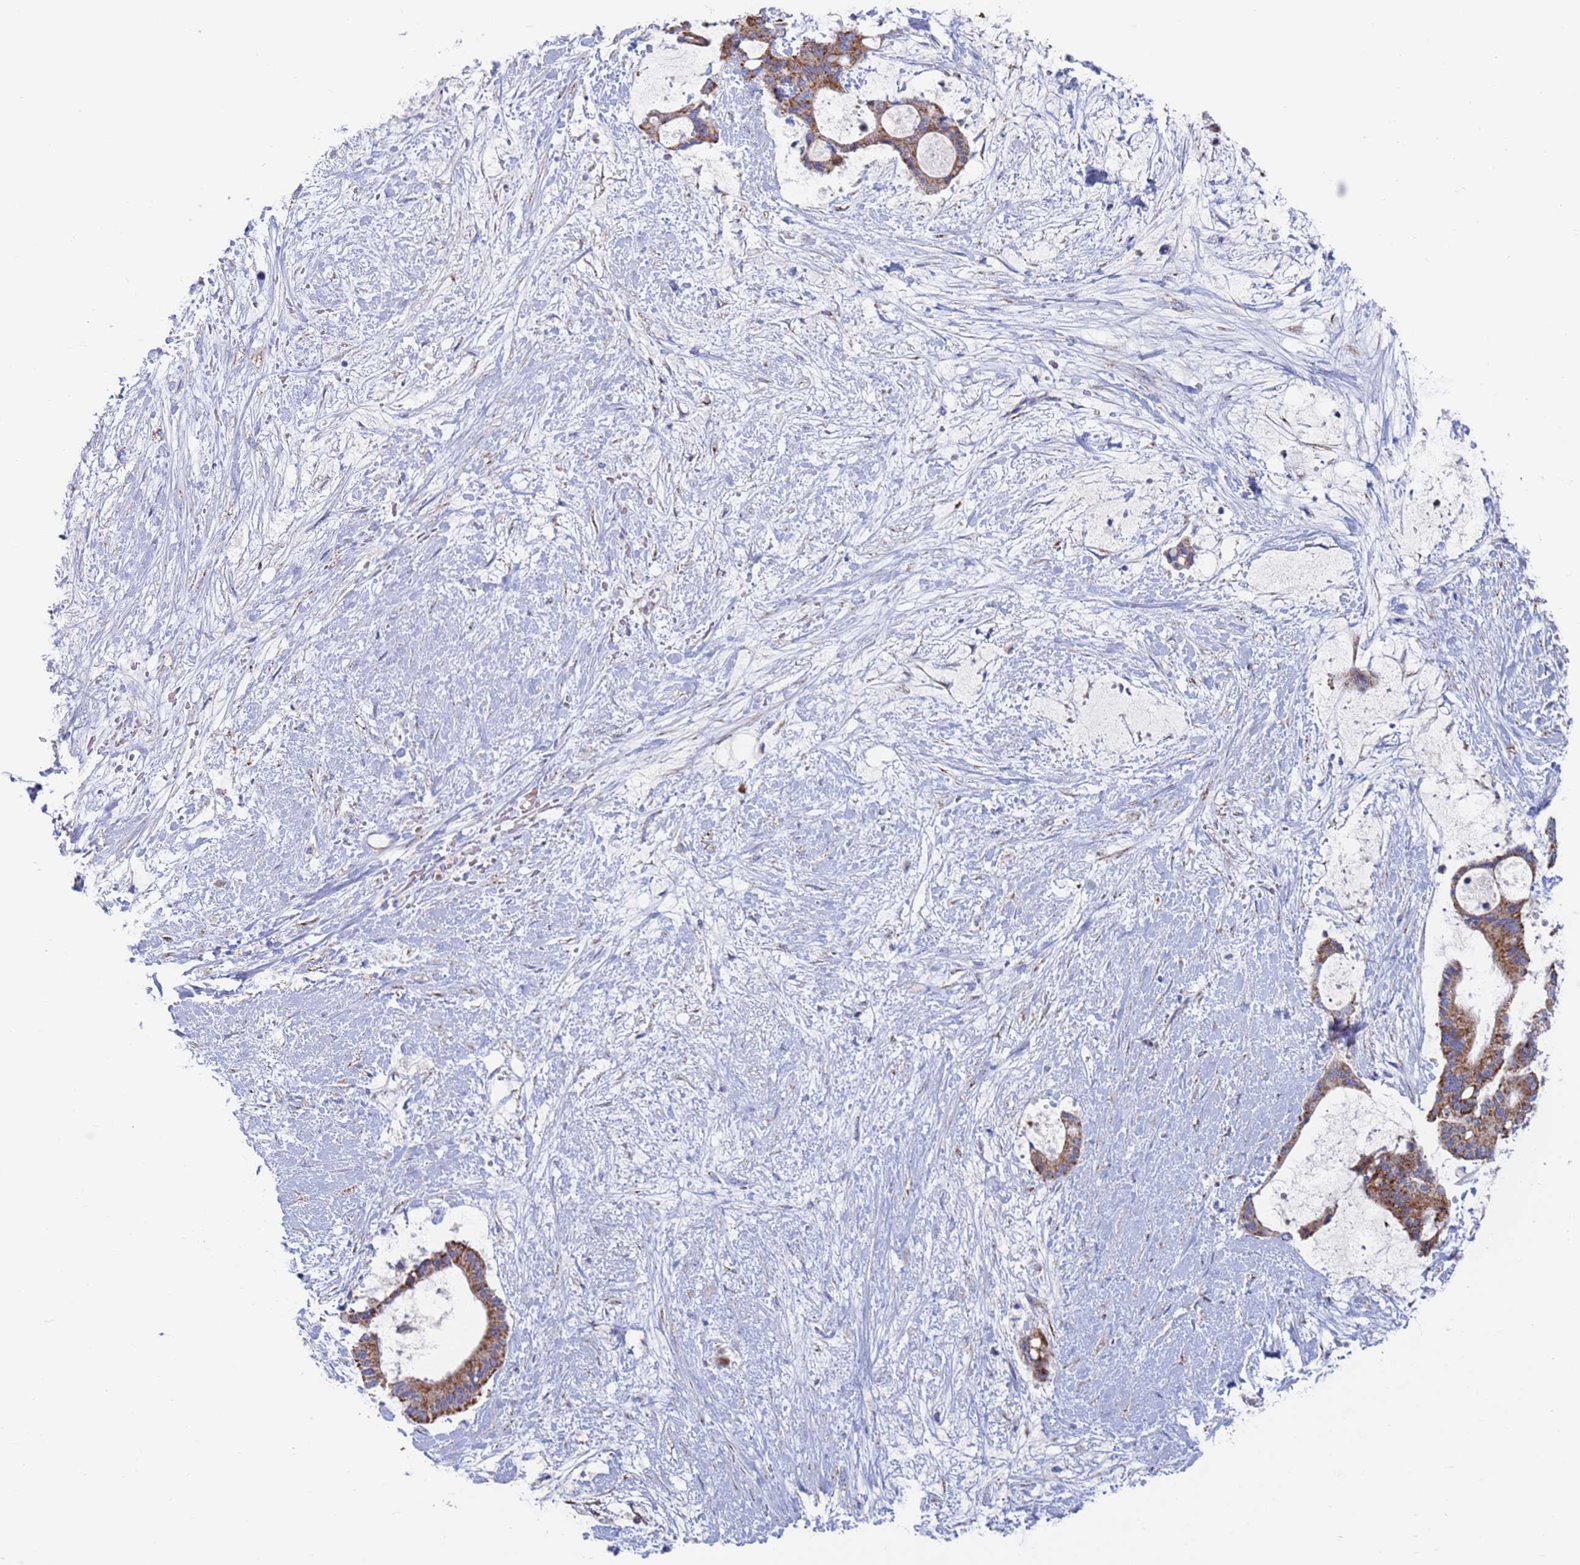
{"staining": {"intensity": "moderate", "quantity": ">75%", "location": "cytoplasmic/membranous"}, "tissue": "liver cancer", "cell_type": "Tumor cells", "image_type": "cancer", "snomed": [{"axis": "morphology", "description": "Normal tissue, NOS"}, {"axis": "morphology", "description": "Cholangiocarcinoma"}, {"axis": "topography", "description": "Liver"}, {"axis": "topography", "description": "Peripheral nerve tissue"}], "caption": "Immunohistochemical staining of human liver cancer exhibits moderate cytoplasmic/membranous protein staining in about >75% of tumor cells.", "gene": "CHCHD6", "patient": {"sex": "female", "age": 73}}